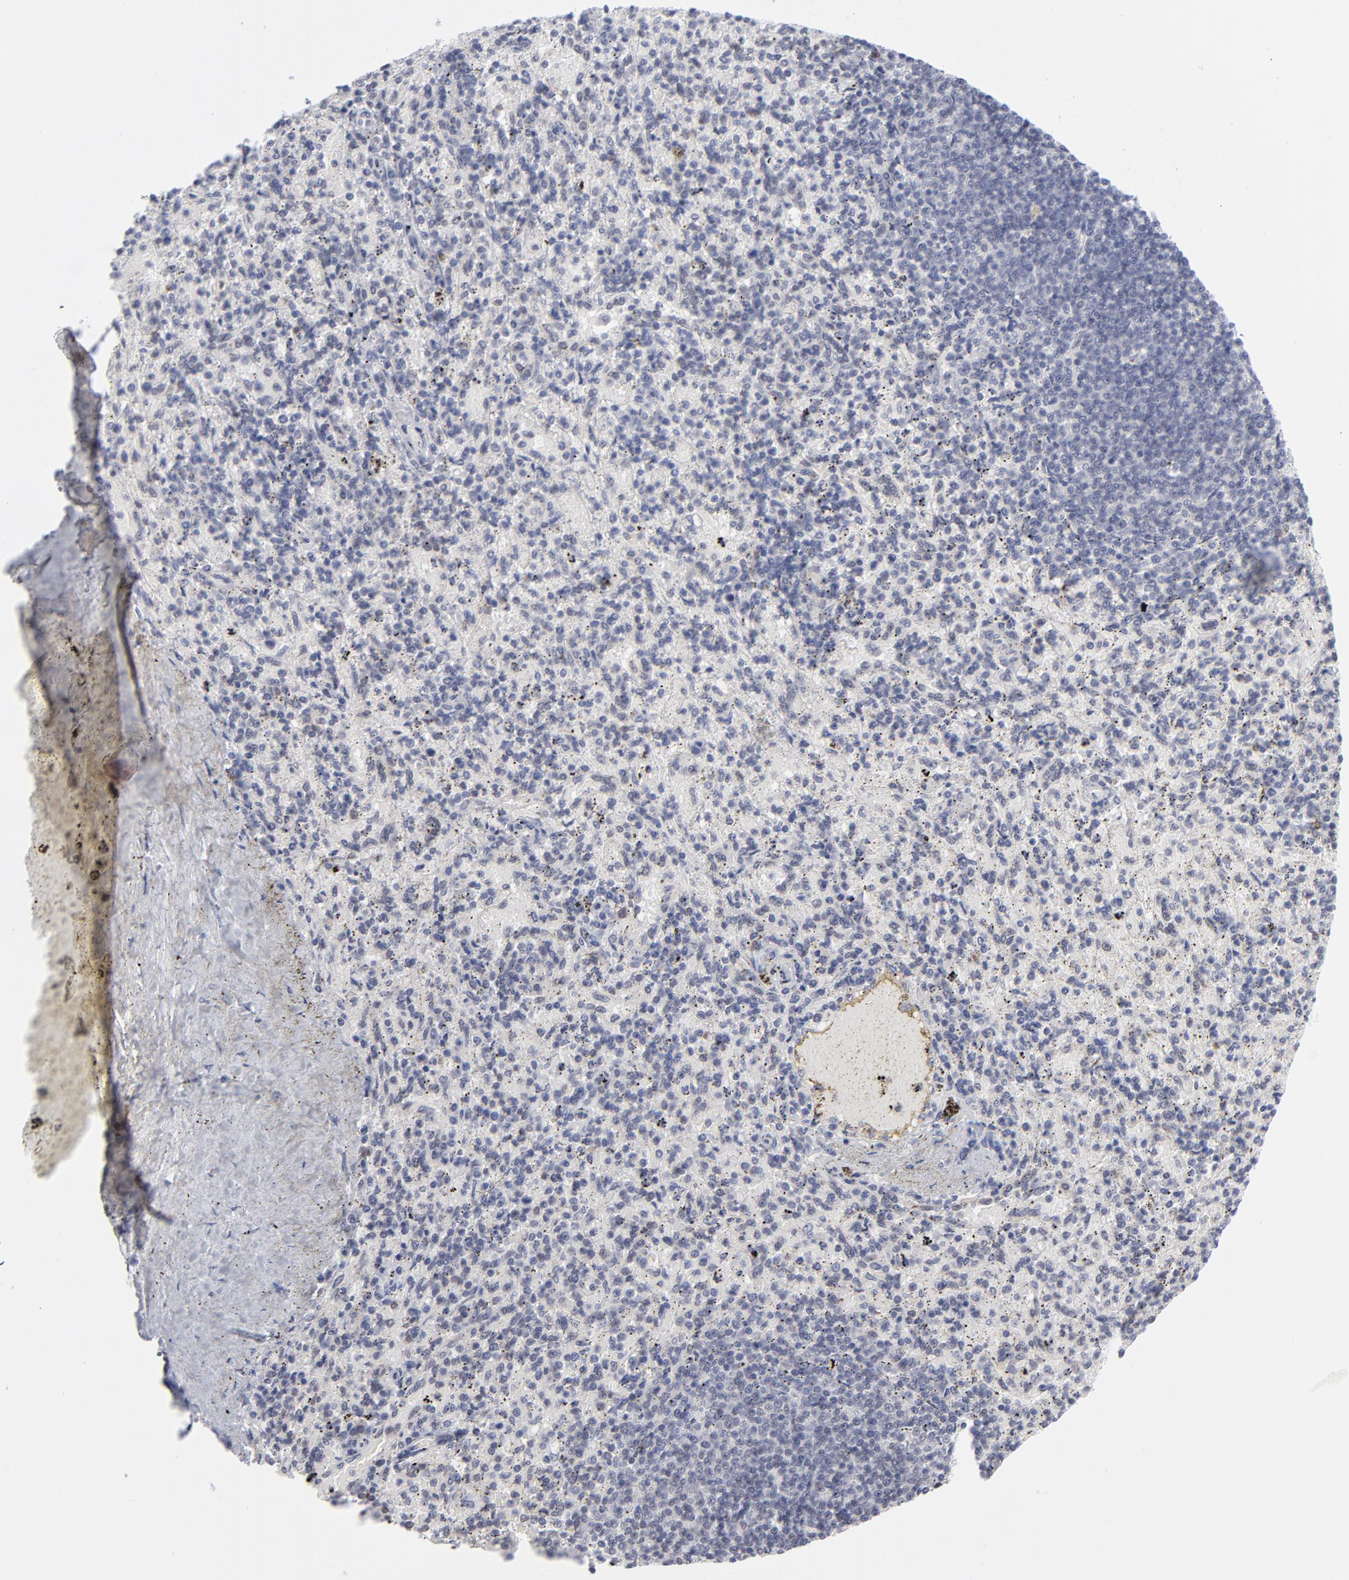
{"staining": {"intensity": "weak", "quantity": "<25%", "location": "cytoplasmic/membranous,nuclear"}, "tissue": "spleen", "cell_type": "Cells in red pulp", "image_type": "normal", "snomed": [{"axis": "morphology", "description": "Normal tissue, NOS"}, {"axis": "topography", "description": "Spleen"}], "caption": "An immunohistochemistry histopathology image of unremarkable spleen is shown. There is no staining in cells in red pulp of spleen. (DAB IHC, high magnification).", "gene": "NBN", "patient": {"sex": "female", "age": 43}}